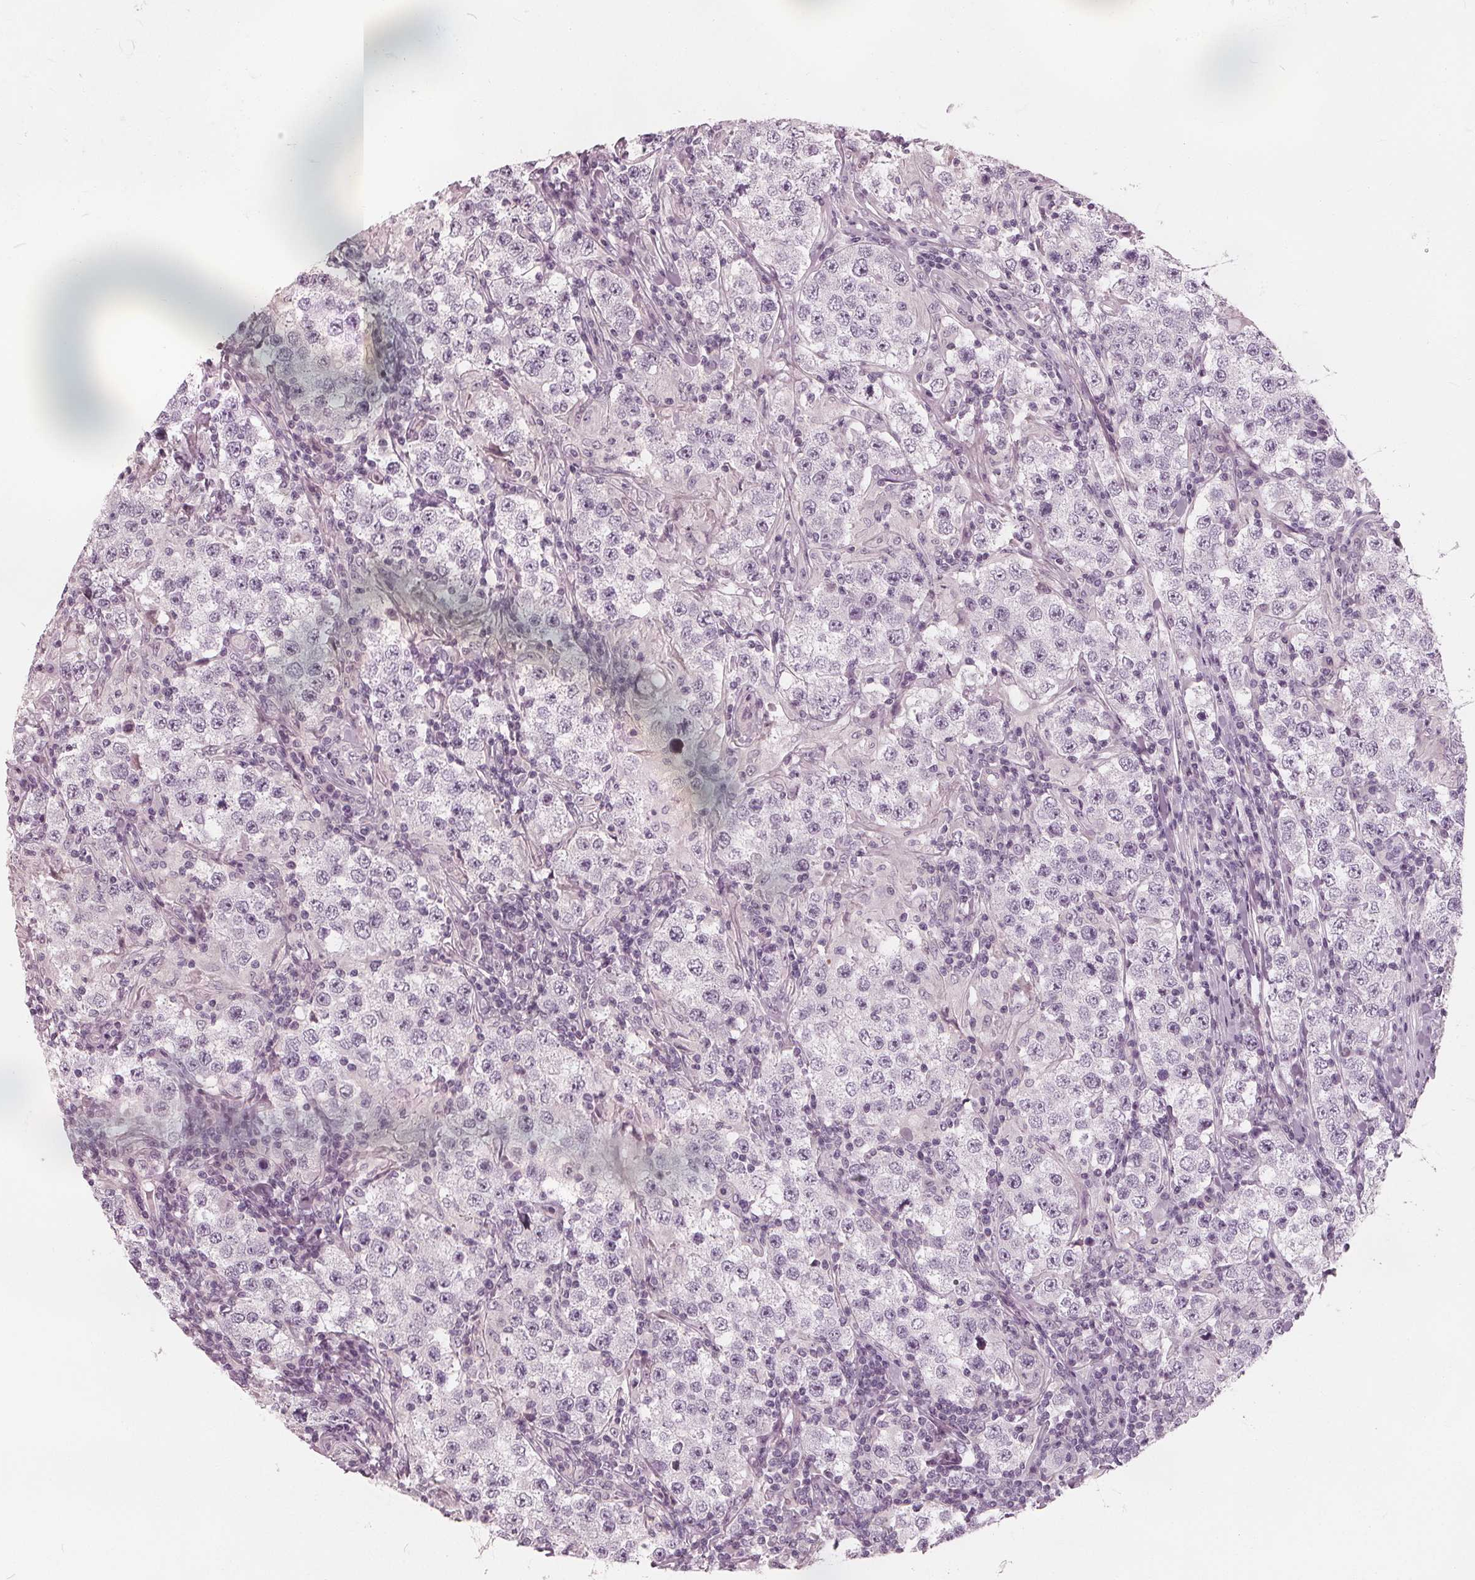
{"staining": {"intensity": "negative", "quantity": "none", "location": "none"}, "tissue": "testis cancer", "cell_type": "Tumor cells", "image_type": "cancer", "snomed": [{"axis": "morphology", "description": "Seminoma, NOS"}, {"axis": "morphology", "description": "Carcinoma, Embryonal, NOS"}, {"axis": "topography", "description": "Testis"}], "caption": "Human testis seminoma stained for a protein using immunohistochemistry (IHC) reveals no expression in tumor cells.", "gene": "SAT2", "patient": {"sex": "male", "age": 41}}